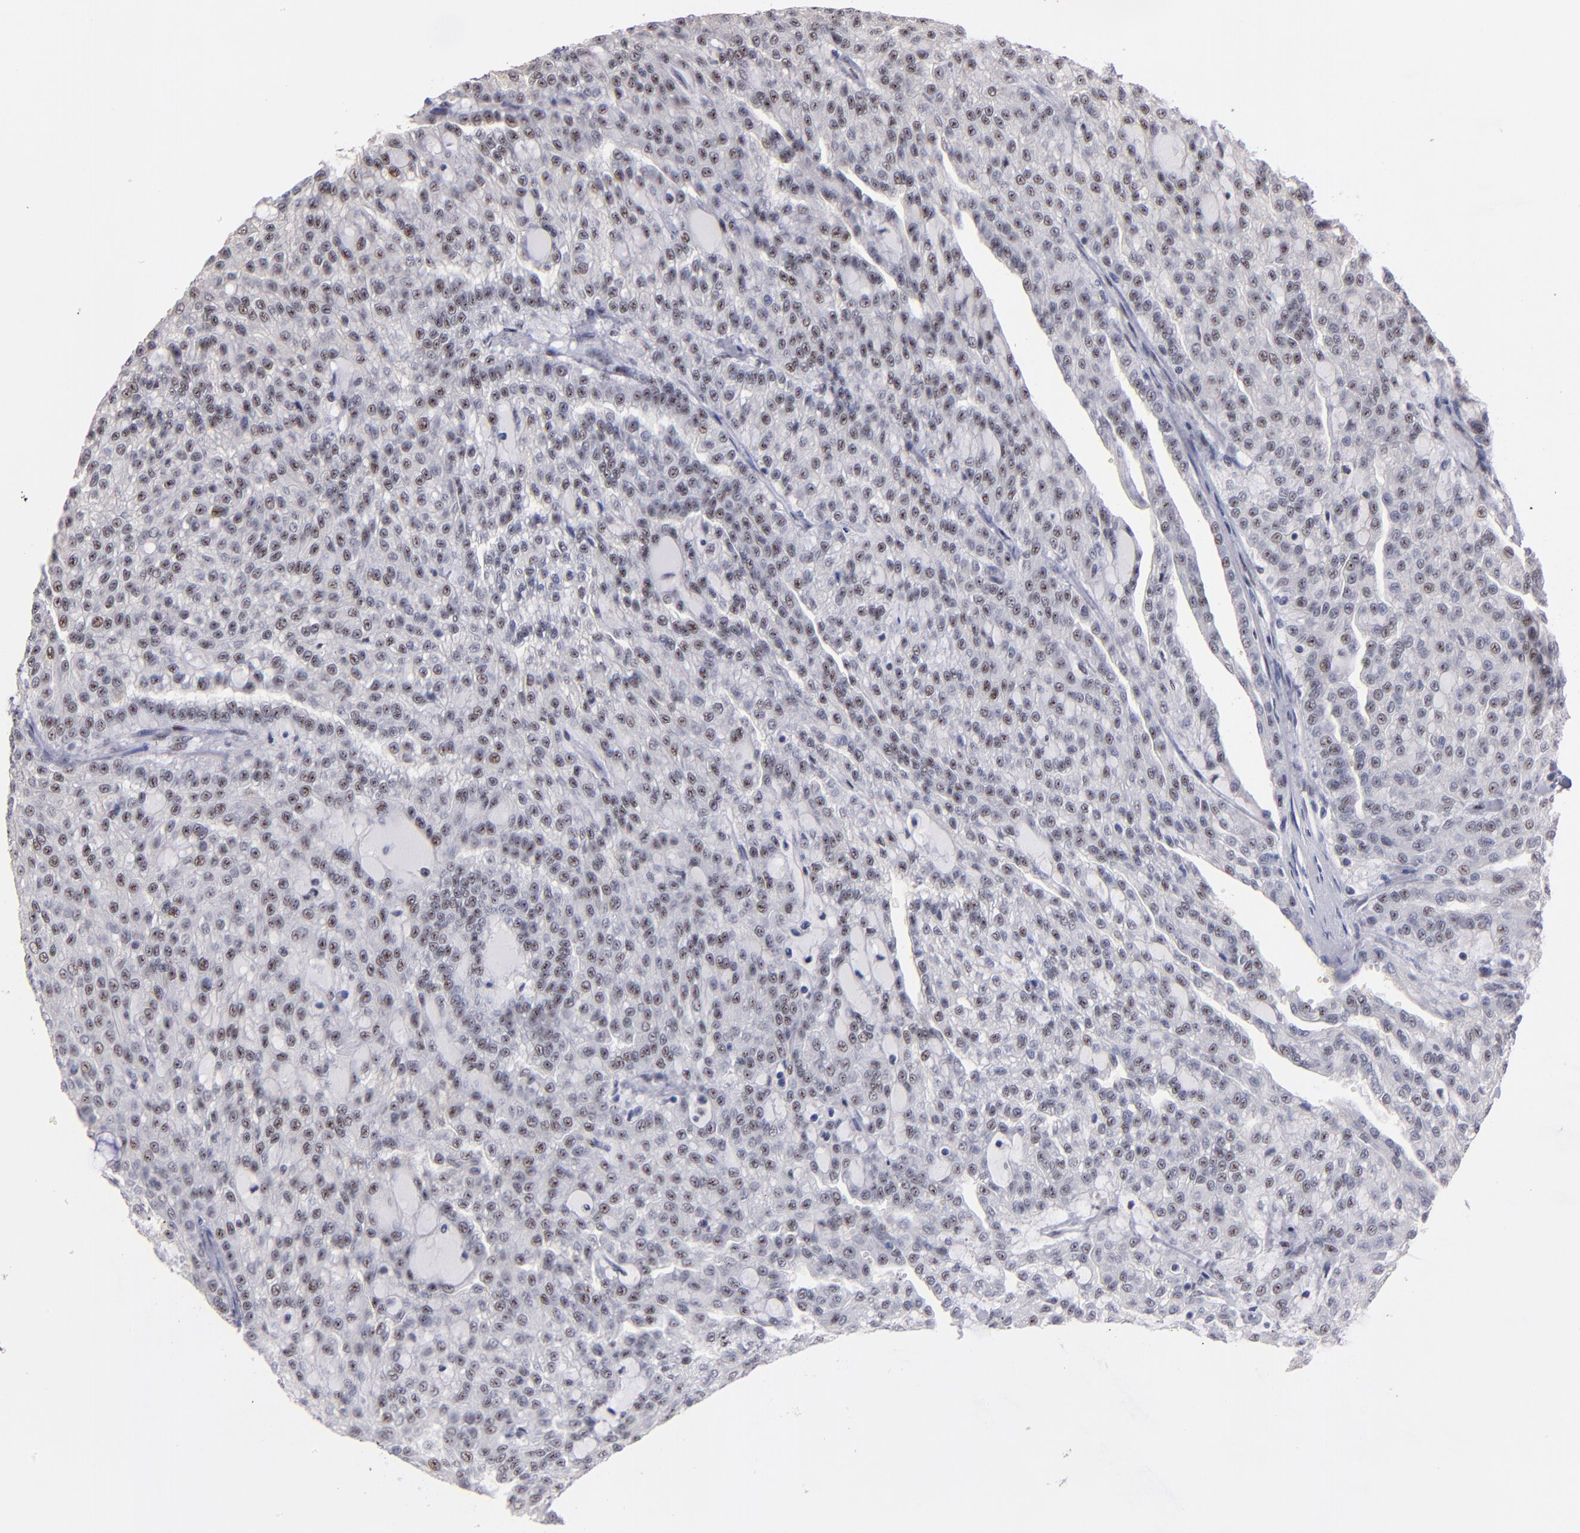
{"staining": {"intensity": "weak", "quantity": "<25%", "location": "nuclear"}, "tissue": "renal cancer", "cell_type": "Tumor cells", "image_type": "cancer", "snomed": [{"axis": "morphology", "description": "Adenocarcinoma, NOS"}, {"axis": "topography", "description": "Kidney"}], "caption": "The histopathology image displays no staining of tumor cells in renal cancer. (Stains: DAB (3,3'-diaminobenzidine) IHC with hematoxylin counter stain, Microscopy: brightfield microscopy at high magnification).", "gene": "RAF1", "patient": {"sex": "male", "age": 63}}